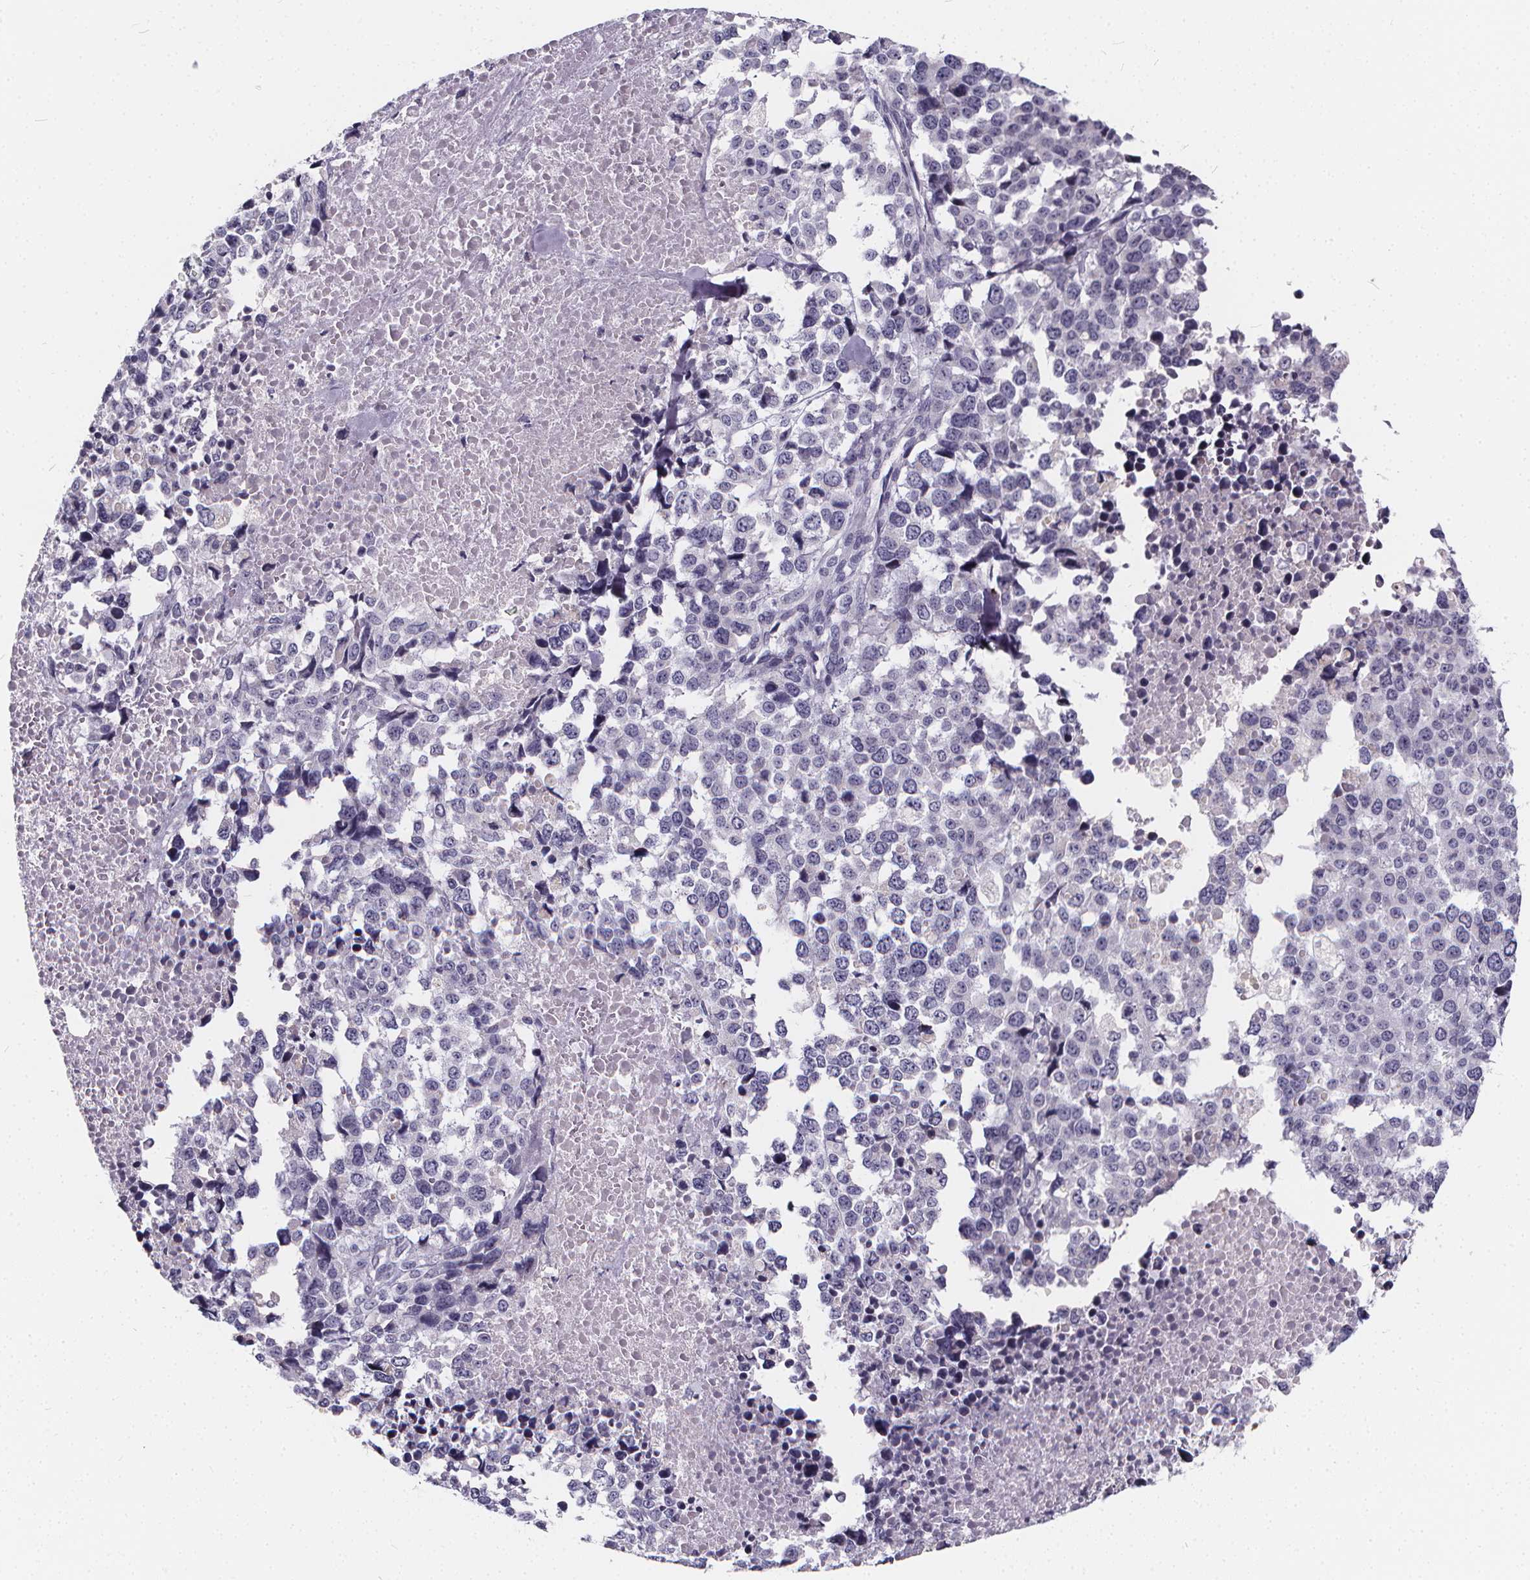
{"staining": {"intensity": "negative", "quantity": "none", "location": "none"}, "tissue": "melanoma", "cell_type": "Tumor cells", "image_type": "cancer", "snomed": [{"axis": "morphology", "description": "Malignant melanoma, Metastatic site"}, {"axis": "topography", "description": "Skin"}], "caption": "This is a histopathology image of immunohistochemistry (IHC) staining of melanoma, which shows no expression in tumor cells.", "gene": "SPEF2", "patient": {"sex": "male", "age": 84}}